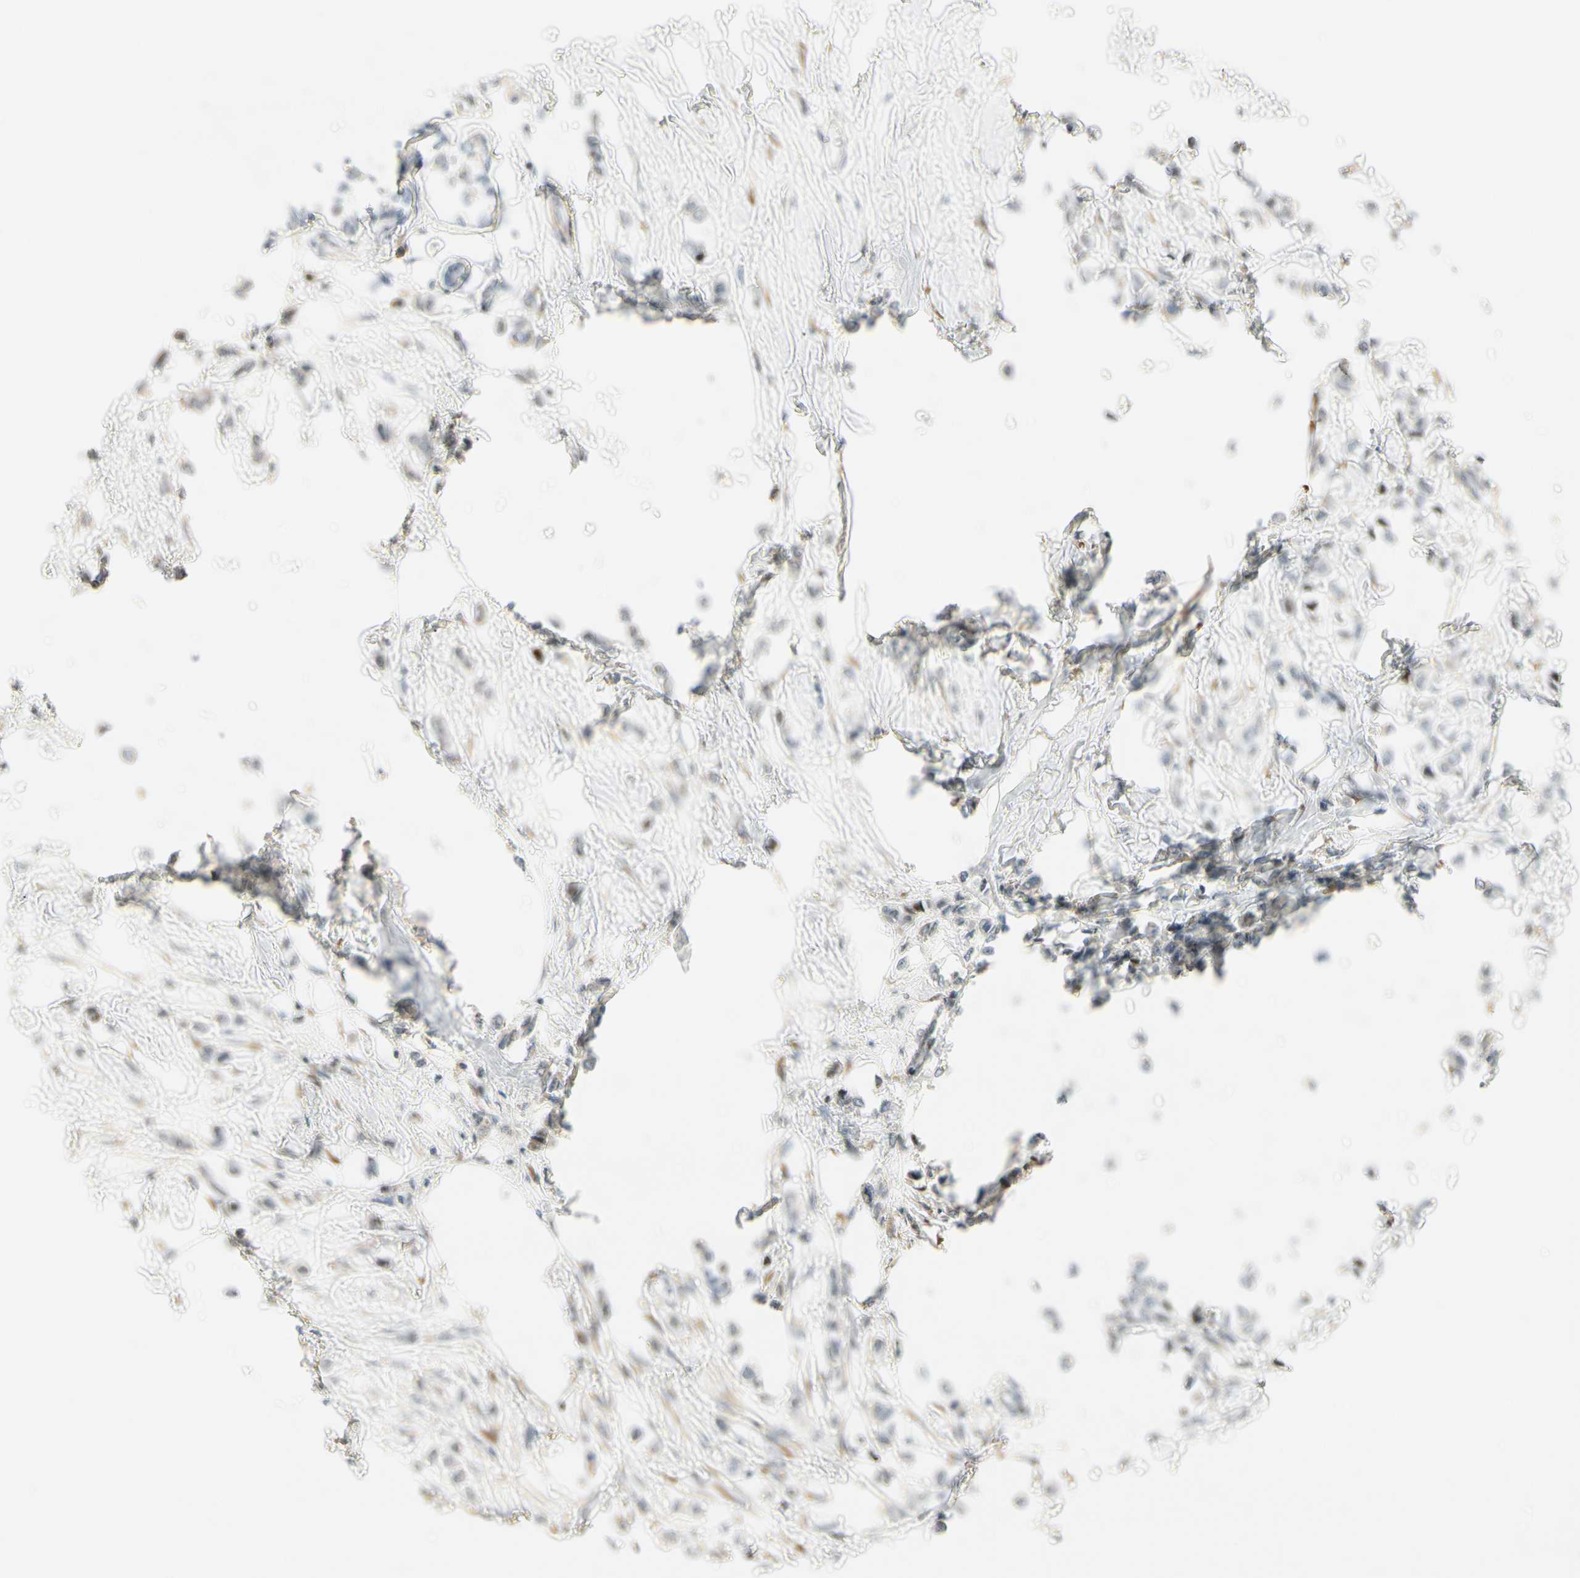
{"staining": {"intensity": "negative", "quantity": "none", "location": "none"}, "tissue": "breast cancer", "cell_type": "Tumor cells", "image_type": "cancer", "snomed": [{"axis": "morphology", "description": "Lobular carcinoma"}, {"axis": "topography", "description": "Breast"}], "caption": "Tumor cells are negative for brown protein staining in breast cancer (lobular carcinoma).", "gene": "P4HA3", "patient": {"sex": "female", "age": 51}}